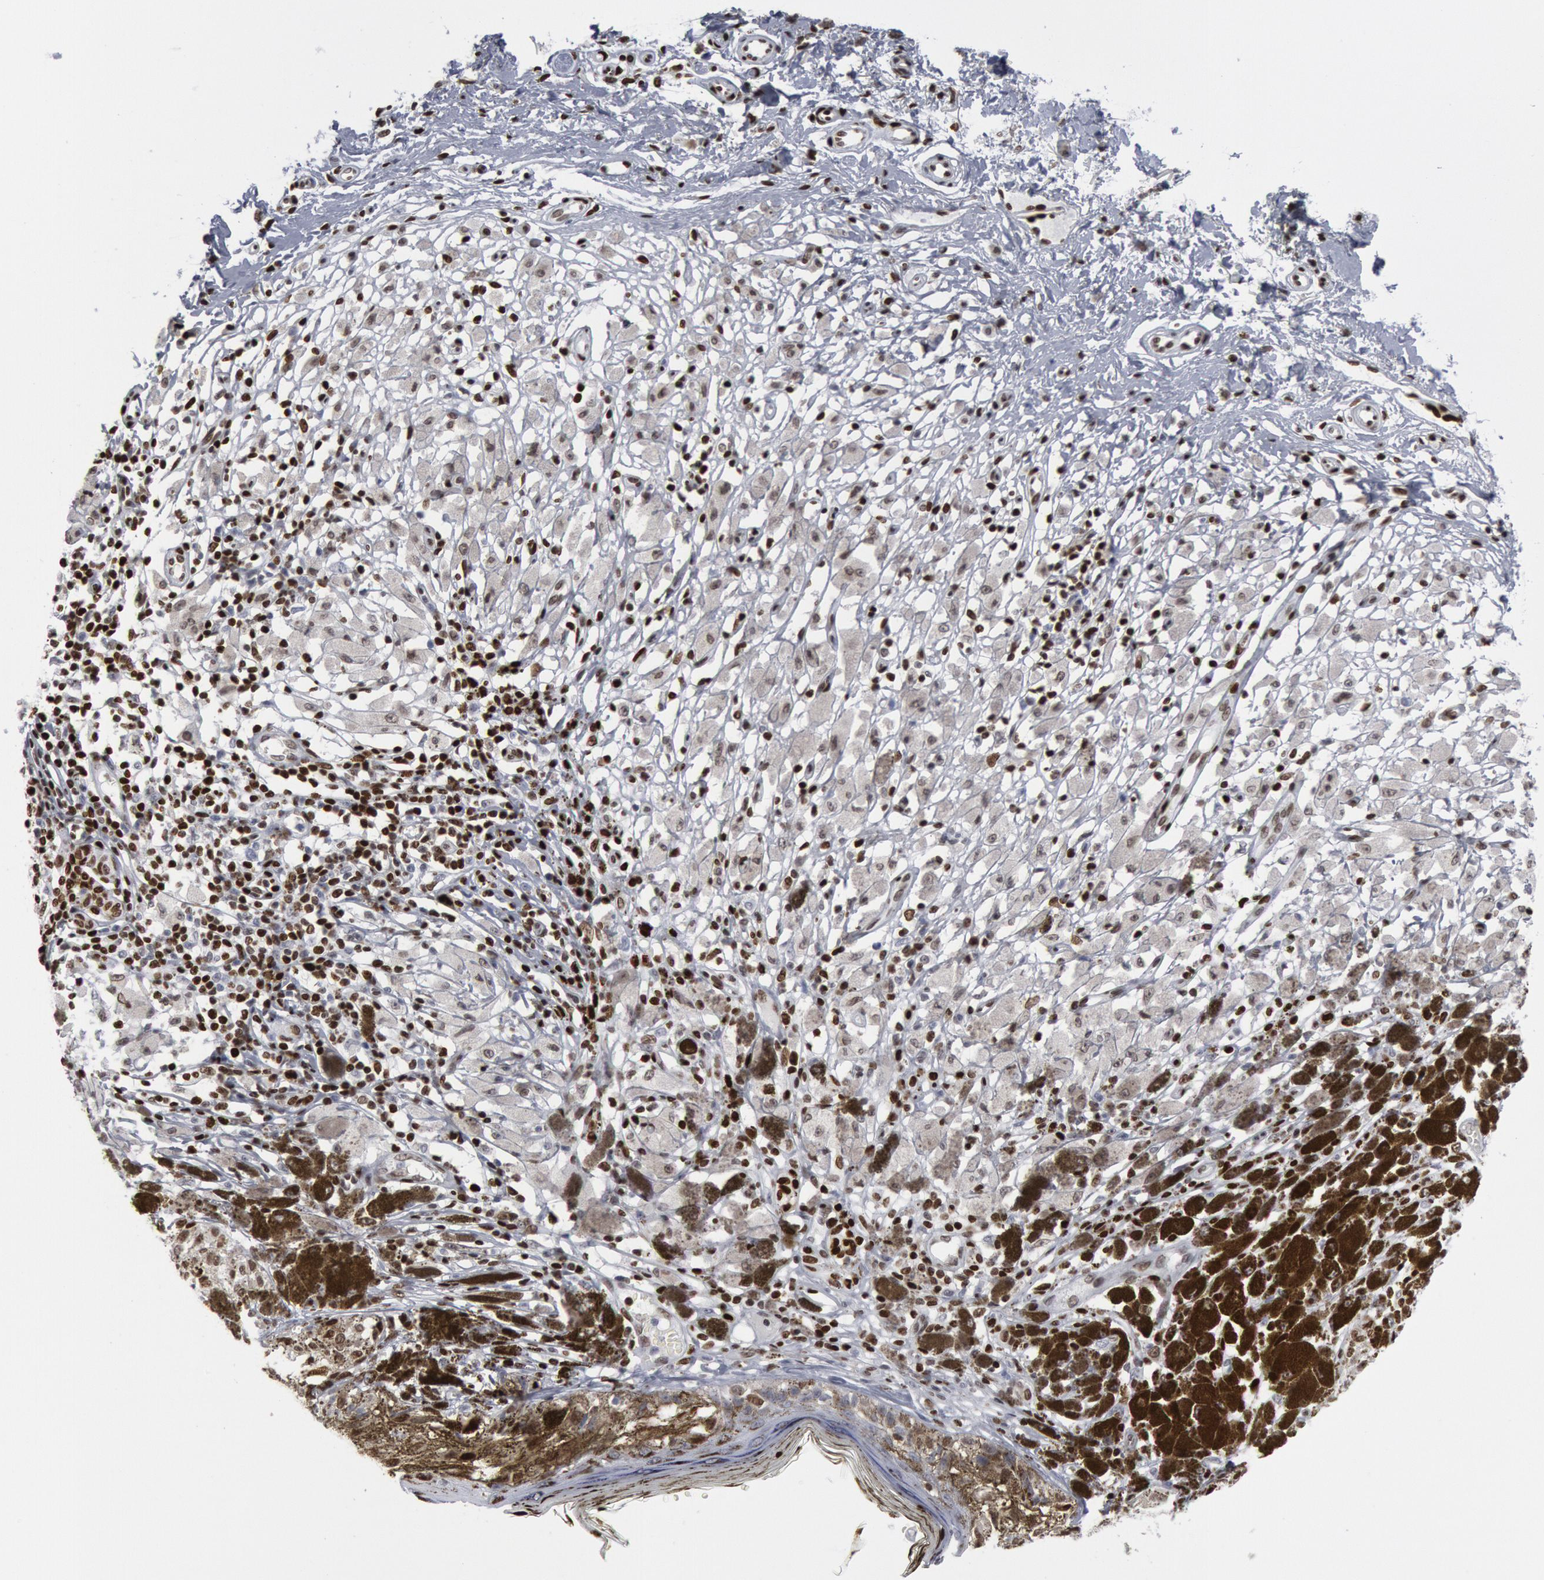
{"staining": {"intensity": "moderate", "quantity": ">75%", "location": "nuclear"}, "tissue": "melanoma", "cell_type": "Tumor cells", "image_type": "cancer", "snomed": [{"axis": "morphology", "description": "Malignant melanoma, NOS"}, {"axis": "topography", "description": "Skin"}], "caption": "A brown stain labels moderate nuclear positivity of a protein in human malignant melanoma tumor cells.", "gene": "MECP2", "patient": {"sex": "male", "age": 88}}